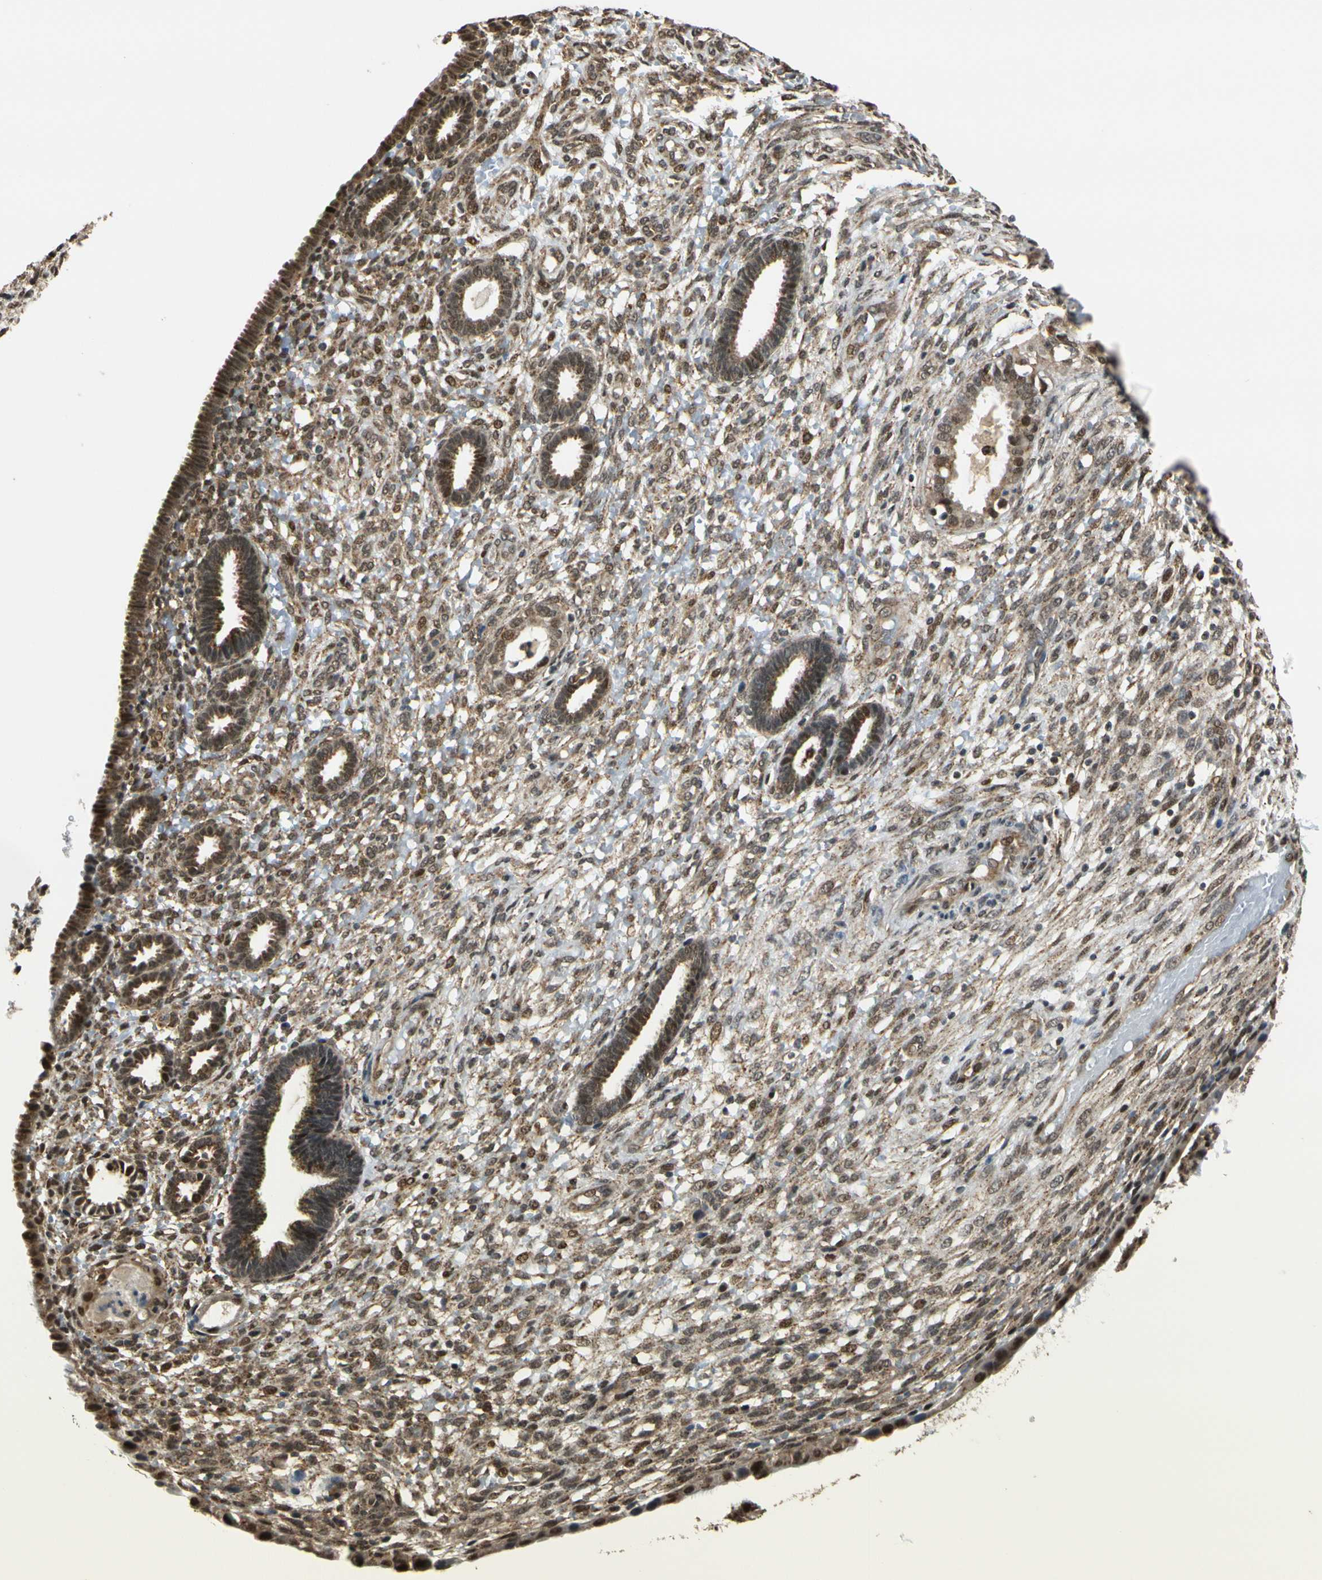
{"staining": {"intensity": "moderate", "quantity": "25%-75%", "location": "cytoplasmic/membranous,nuclear"}, "tissue": "endometrium", "cell_type": "Cells in endometrial stroma", "image_type": "normal", "snomed": [{"axis": "morphology", "description": "Normal tissue, NOS"}, {"axis": "topography", "description": "Endometrium"}], "caption": "This micrograph demonstrates immunohistochemistry staining of unremarkable human endometrium, with medium moderate cytoplasmic/membranous,nuclear expression in about 25%-75% of cells in endometrial stroma.", "gene": "LAMTOR1", "patient": {"sex": "female", "age": 61}}